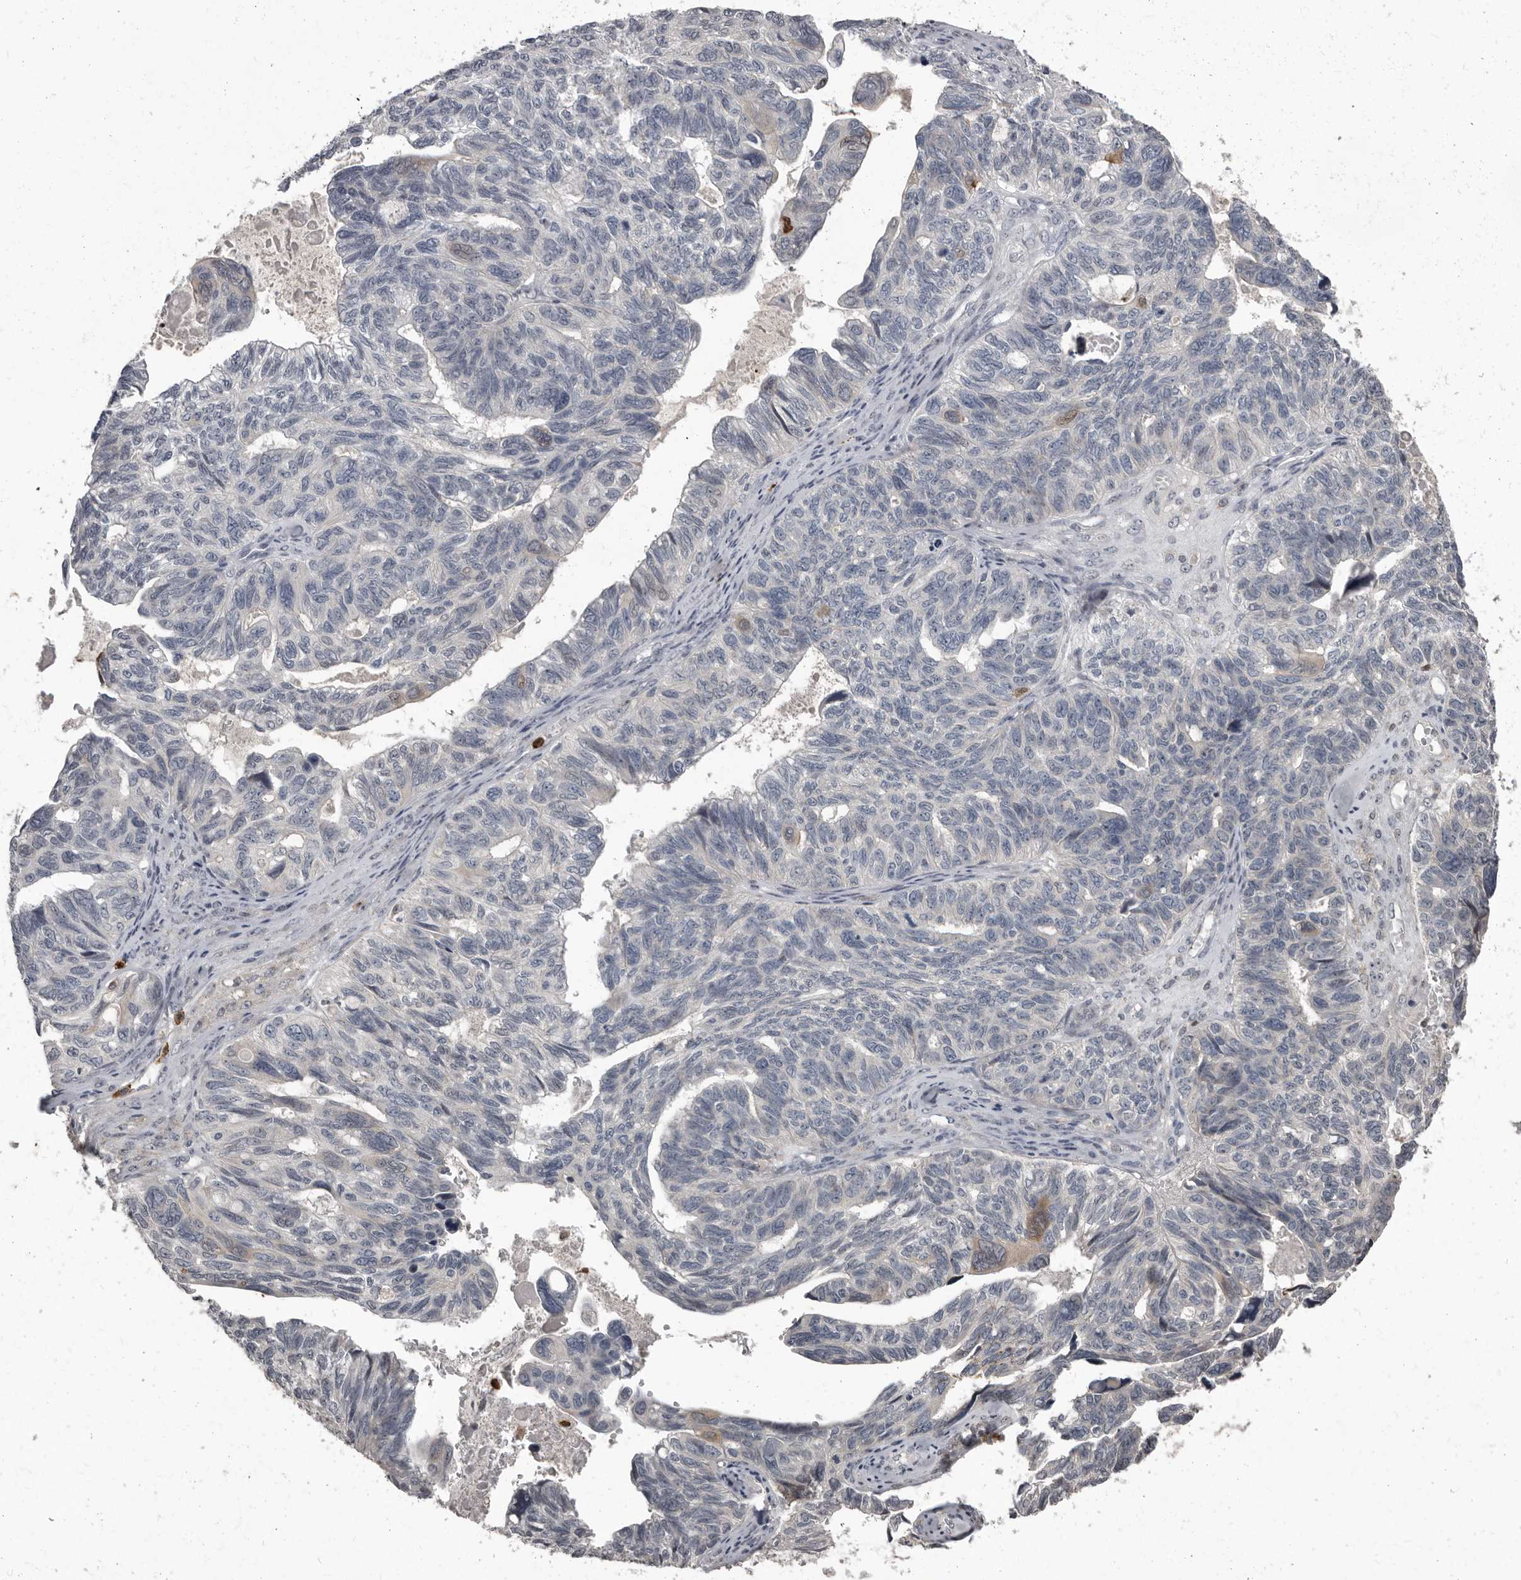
{"staining": {"intensity": "weak", "quantity": "<25%", "location": "cytoplasmic/membranous"}, "tissue": "ovarian cancer", "cell_type": "Tumor cells", "image_type": "cancer", "snomed": [{"axis": "morphology", "description": "Cystadenocarcinoma, serous, NOS"}, {"axis": "topography", "description": "Ovary"}], "caption": "High power microscopy micrograph of an IHC histopathology image of ovarian serous cystadenocarcinoma, revealing no significant staining in tumor cells. The staining is performed using DAB brown chromogen with nuclei counter-stained in using hematoxylin.", "gene": "GPR157", "patient": {"sex": "female", "age": 79}}